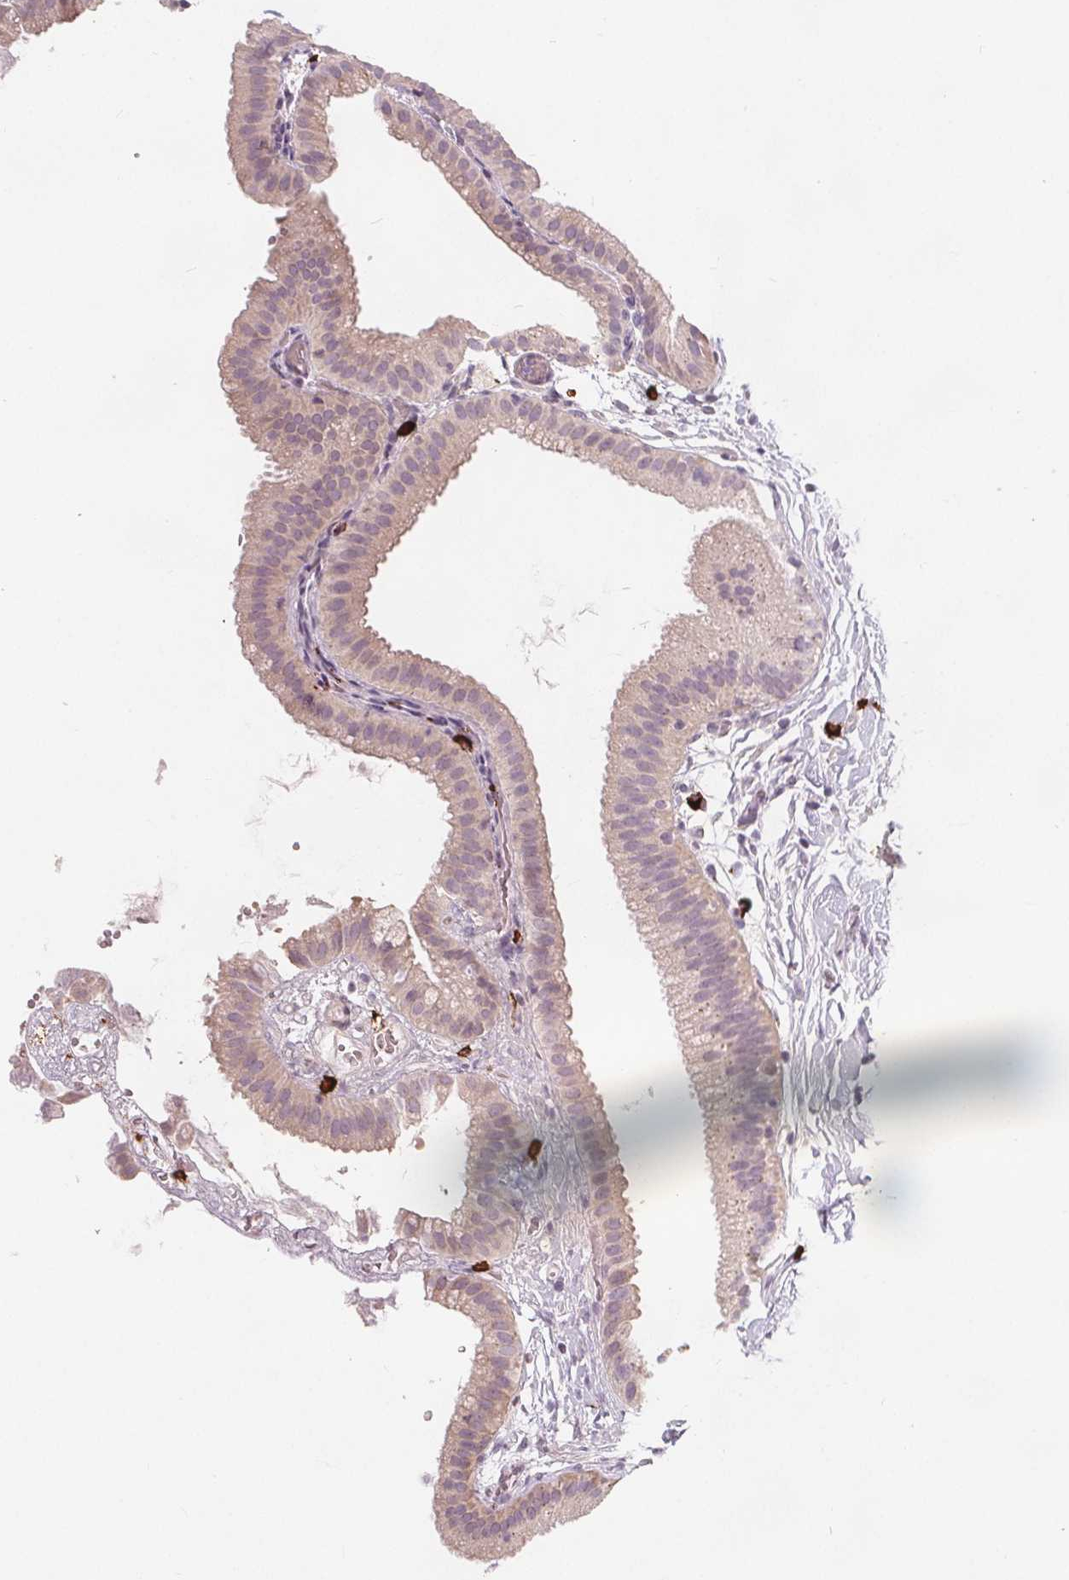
{"staining": {"intensity": "weak", "quantity": "25%-75%", "location": "cytoplasmic/membranous,nuclear"}, "tissue": "gallbladder", "cell_type": "Glandular cells", "image_type": "normal", "snomed": [{"axis": "morphology", "description": "Normal tissue, NOS"}, {"axis": "topography", "description": "Gallbladder"}], "caption": "An image of human gallbladder stained for a protein displays weak cytoplasmic/membranous,nuclear brown staining in glandular cells. The protein of interest is shown in brown color, while the nuclei are stained blue.", "gene": "TIPIN", "patient": {"sex": "female", "age": 63}}